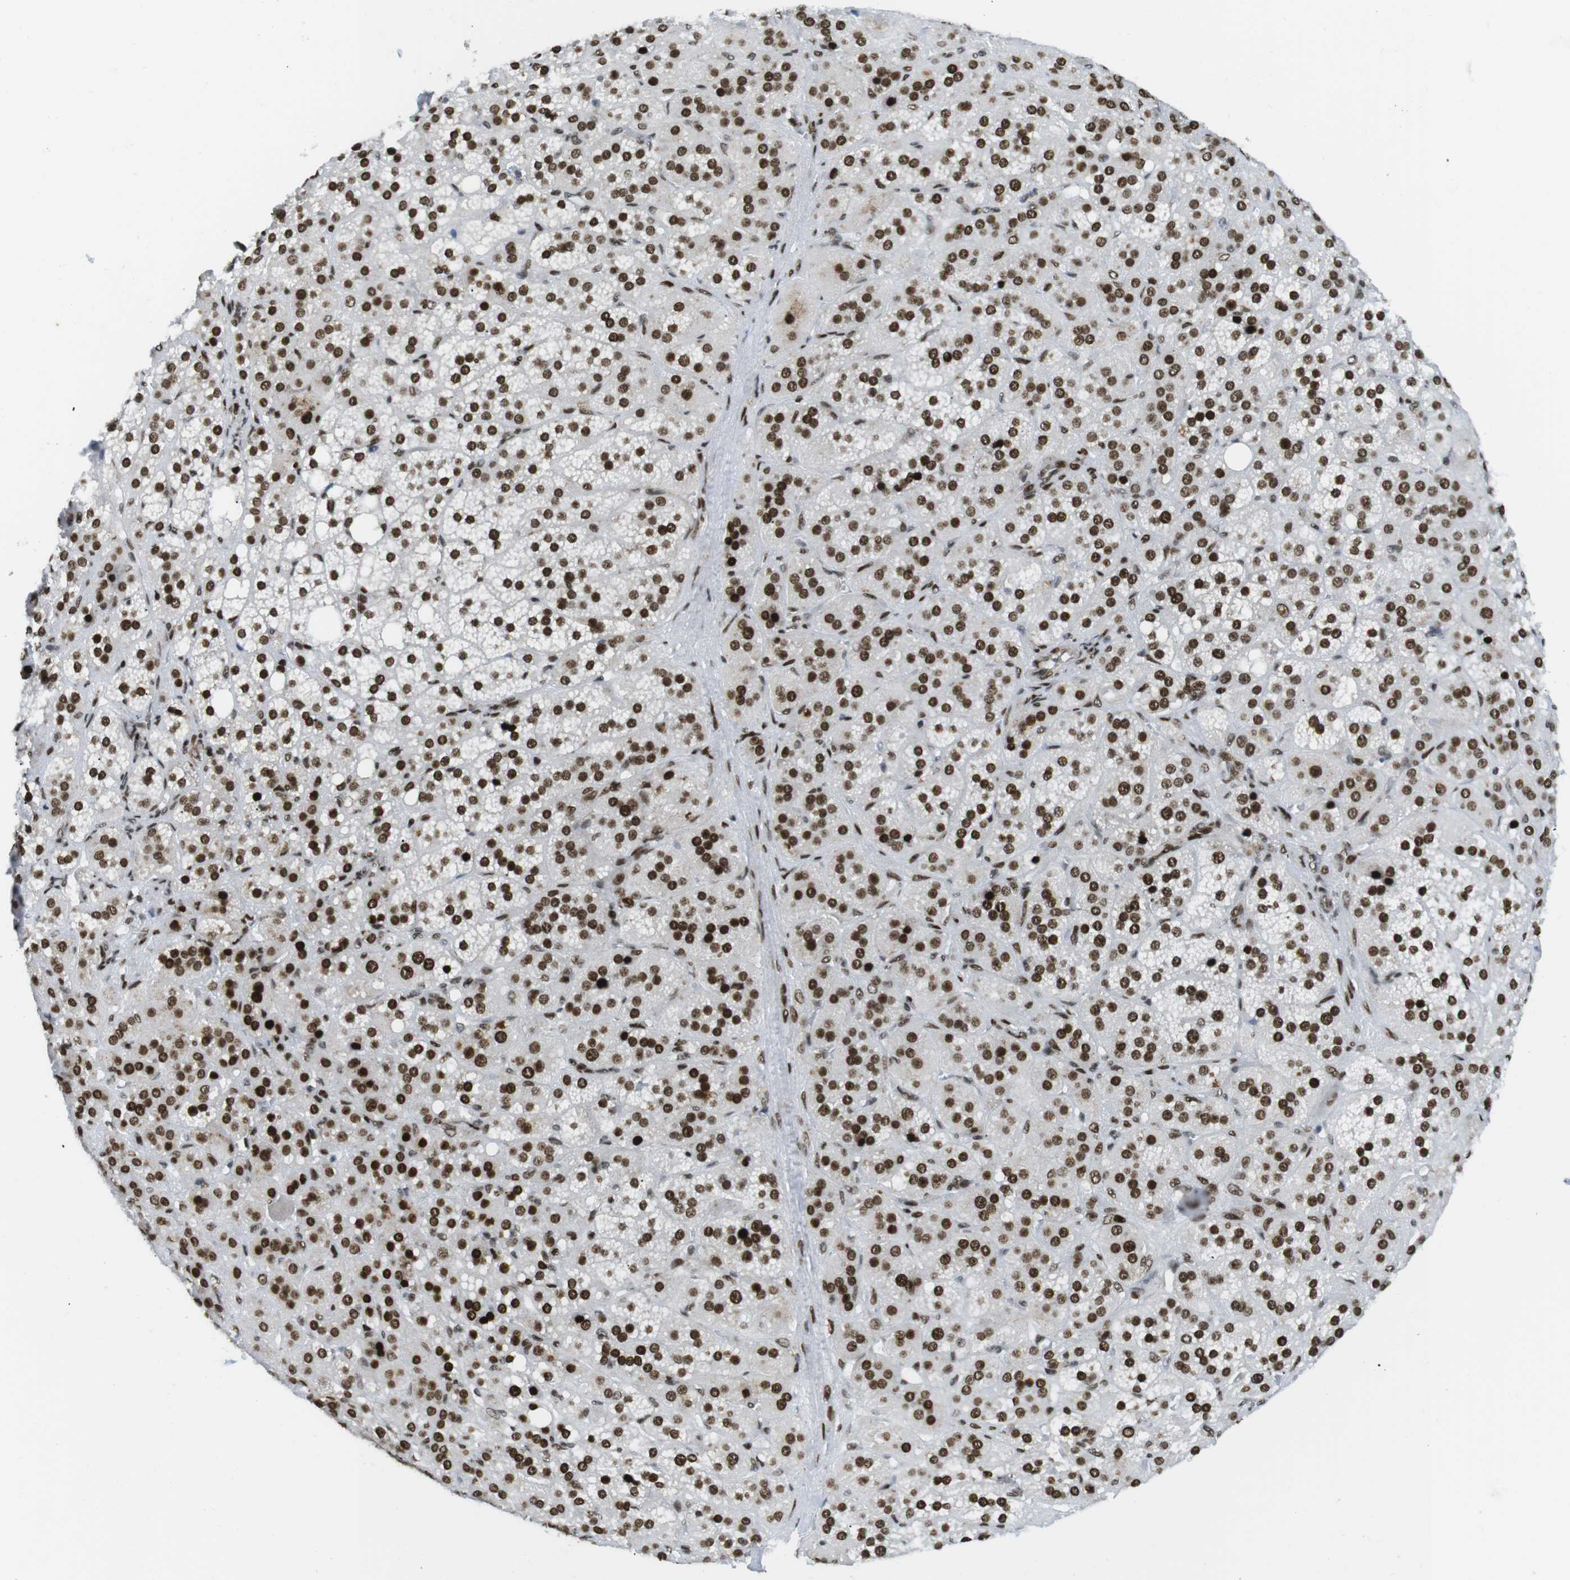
{"staining": {"intensity": "strong", "quantity": ">75%", "location": "nuclear"}, "tissue": "adrenal gland", "cell_type": "Glandular cells", "image_type": "normal", "snomed": [{"axis": "morphology", "description": "Normal tissue, NOS"}, {"axis": "topography", "description": "Adrenal gland"}], "caption": "Brown immunohistochemical staining in benign human adrenal gland shows strong nuclear staining in approximately >75% of glandular cells.", "gene": "ARID1A", "patient": {"sex": "female", "age": 59}}